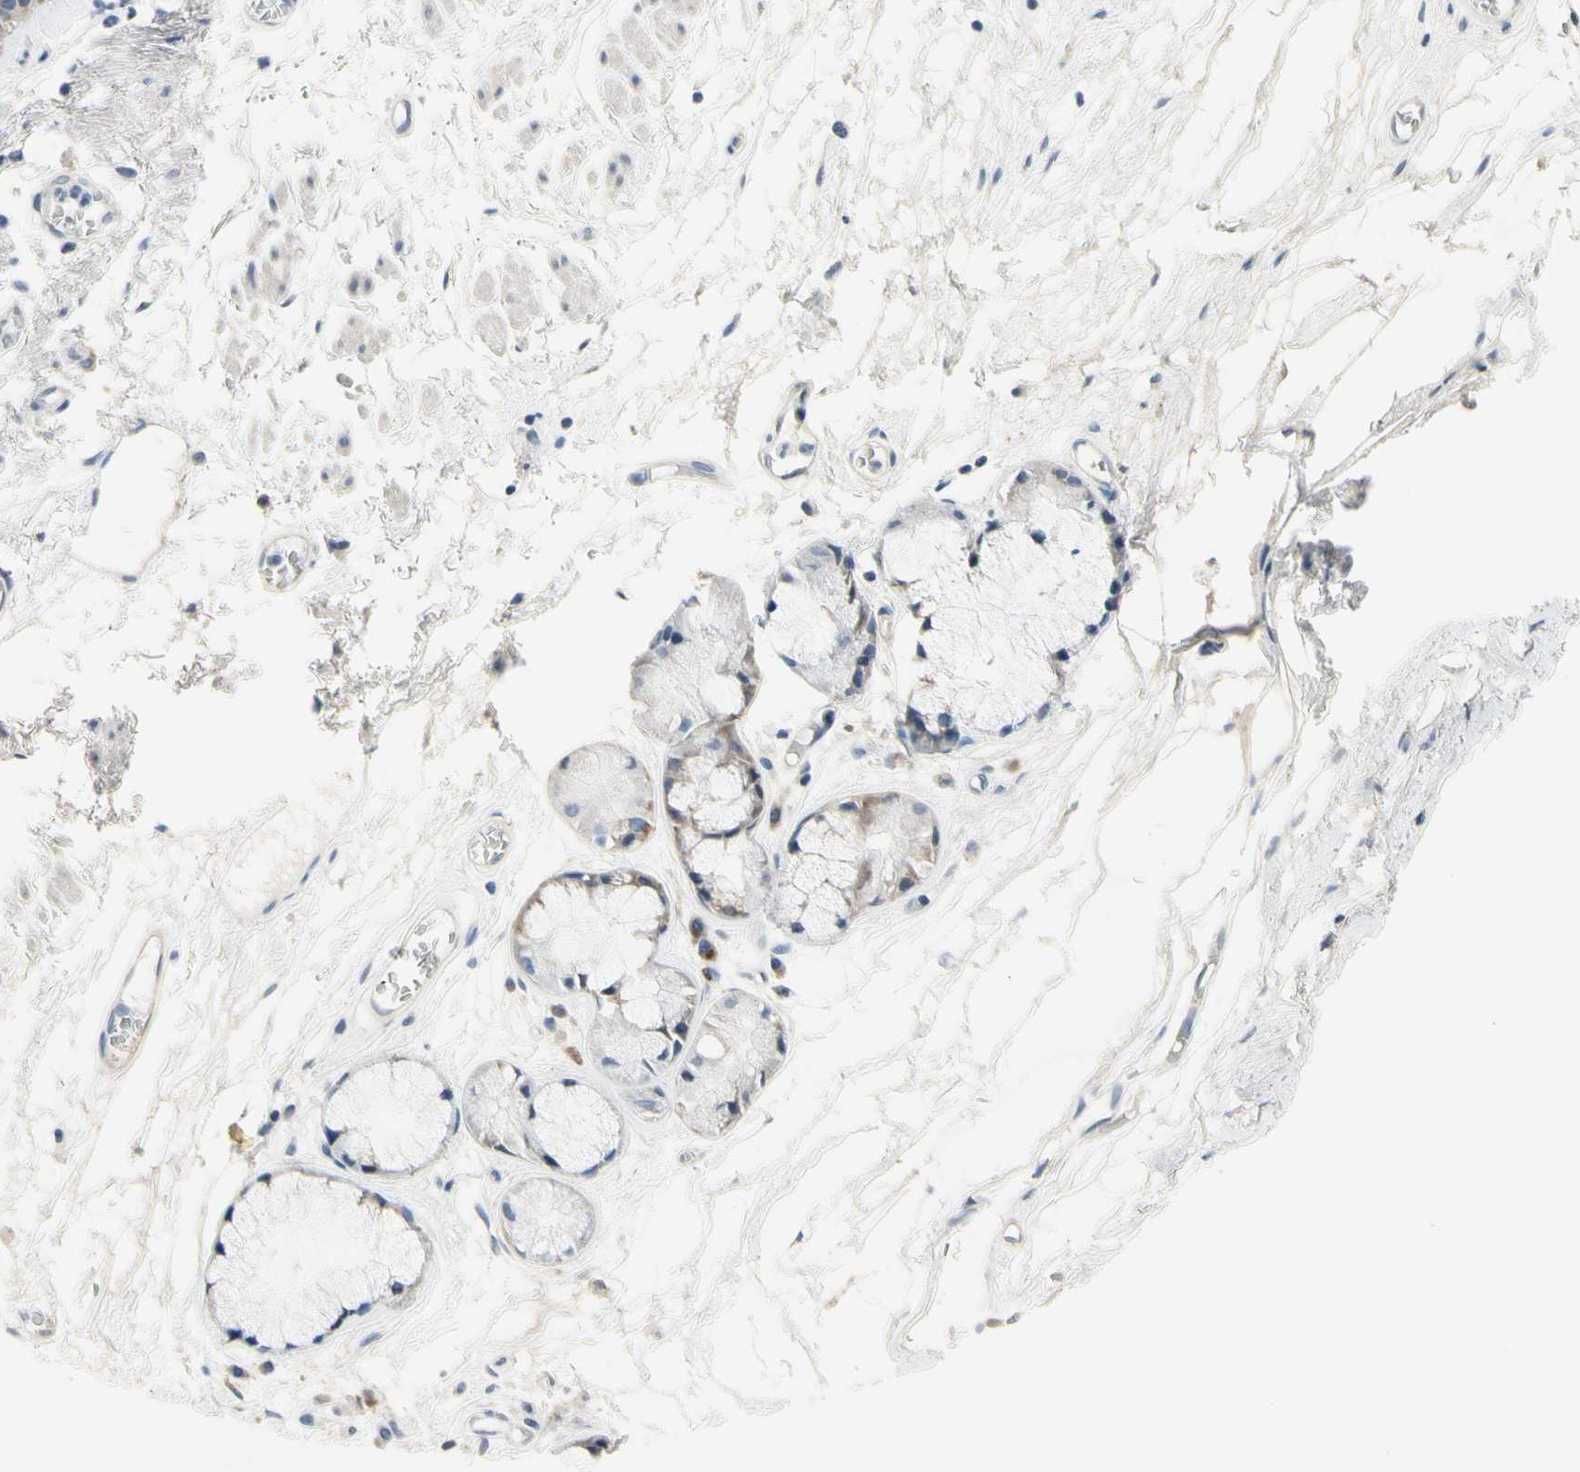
{"staining": {"intensity": "weak", "quantity": "25%-75%", "location": "cytoplasmic/membranous"}, "tissue": "bronchus", "cell_type": "Respiratory epithelial cells", "image_type": "normal", "snomed": [{"axis": "morphology", "description": "Normal tissue, NOS"}, {"axis": "topography", "description": "Bronchus"}], "caption": "Protein analysis of benign bronchus shows weak cytoplasmic/membranous positivity in approximately 25%-75% of respiratory epithelial cells.", "gene": "NFASC", "patient": {"sex": "male", "age": 66}}